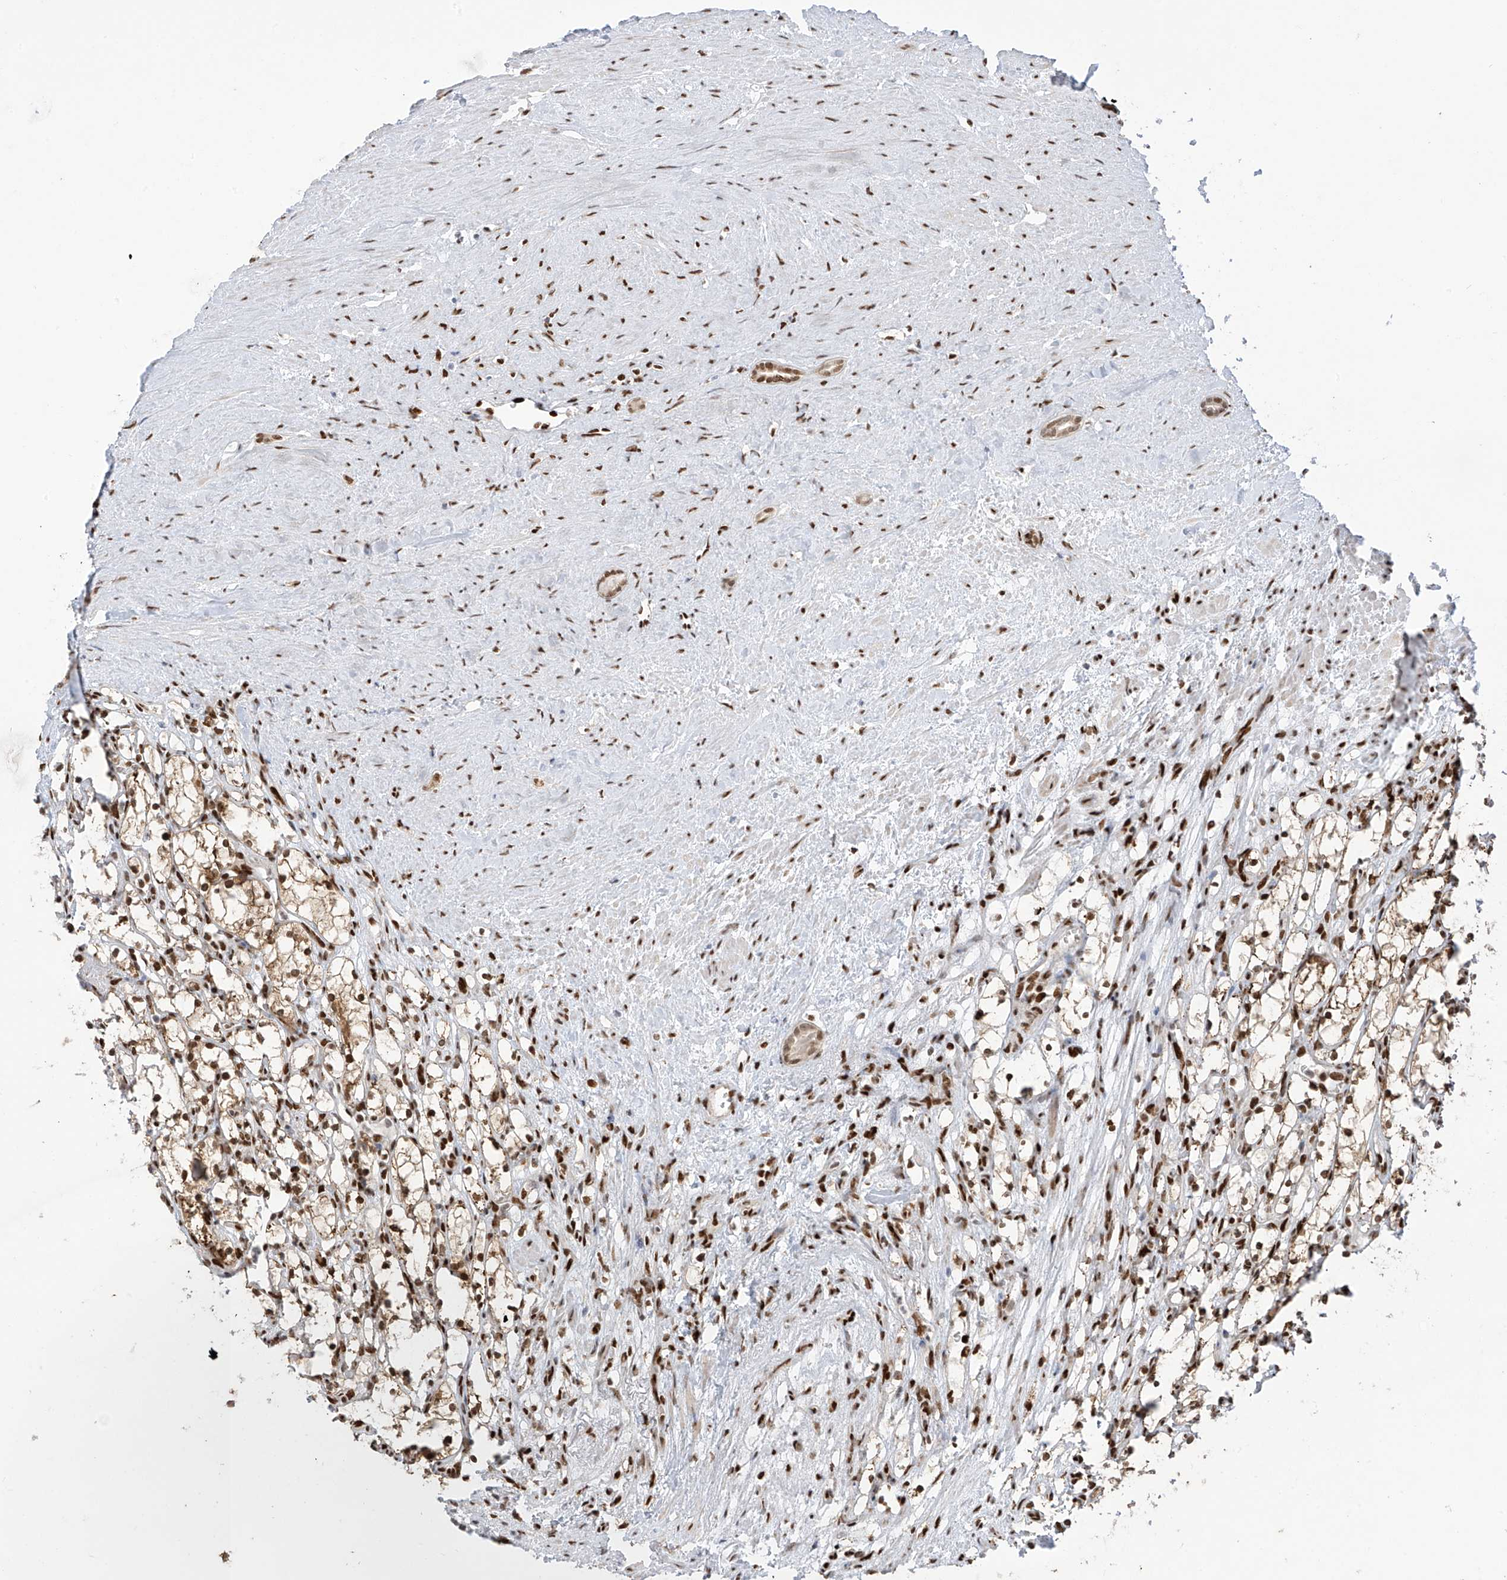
{"staining": {"intensity": "moderate", "quantity": ">75%", "location": "nuclear"}, "tissue": "renal cancer", "cell_type": "Tumor cells", "image_type": "cancer", "snomed": [{"axis": "morphology", "description": "Adenocarcinoma, NOS"}, {"axis": "topography", "description": "Kidney"}], "caption": "Immunohistochemistry image of neoplastic tissue: adenocarcinoma (renal) stained using immunohistochemistry reveals medium levels of moderate protein expression localized specifically in the nuclear of tumor cells, appearing as a nuclear brown color.", "gene": "PM20D2", "patient": {"sex": "female", "age": 69}}